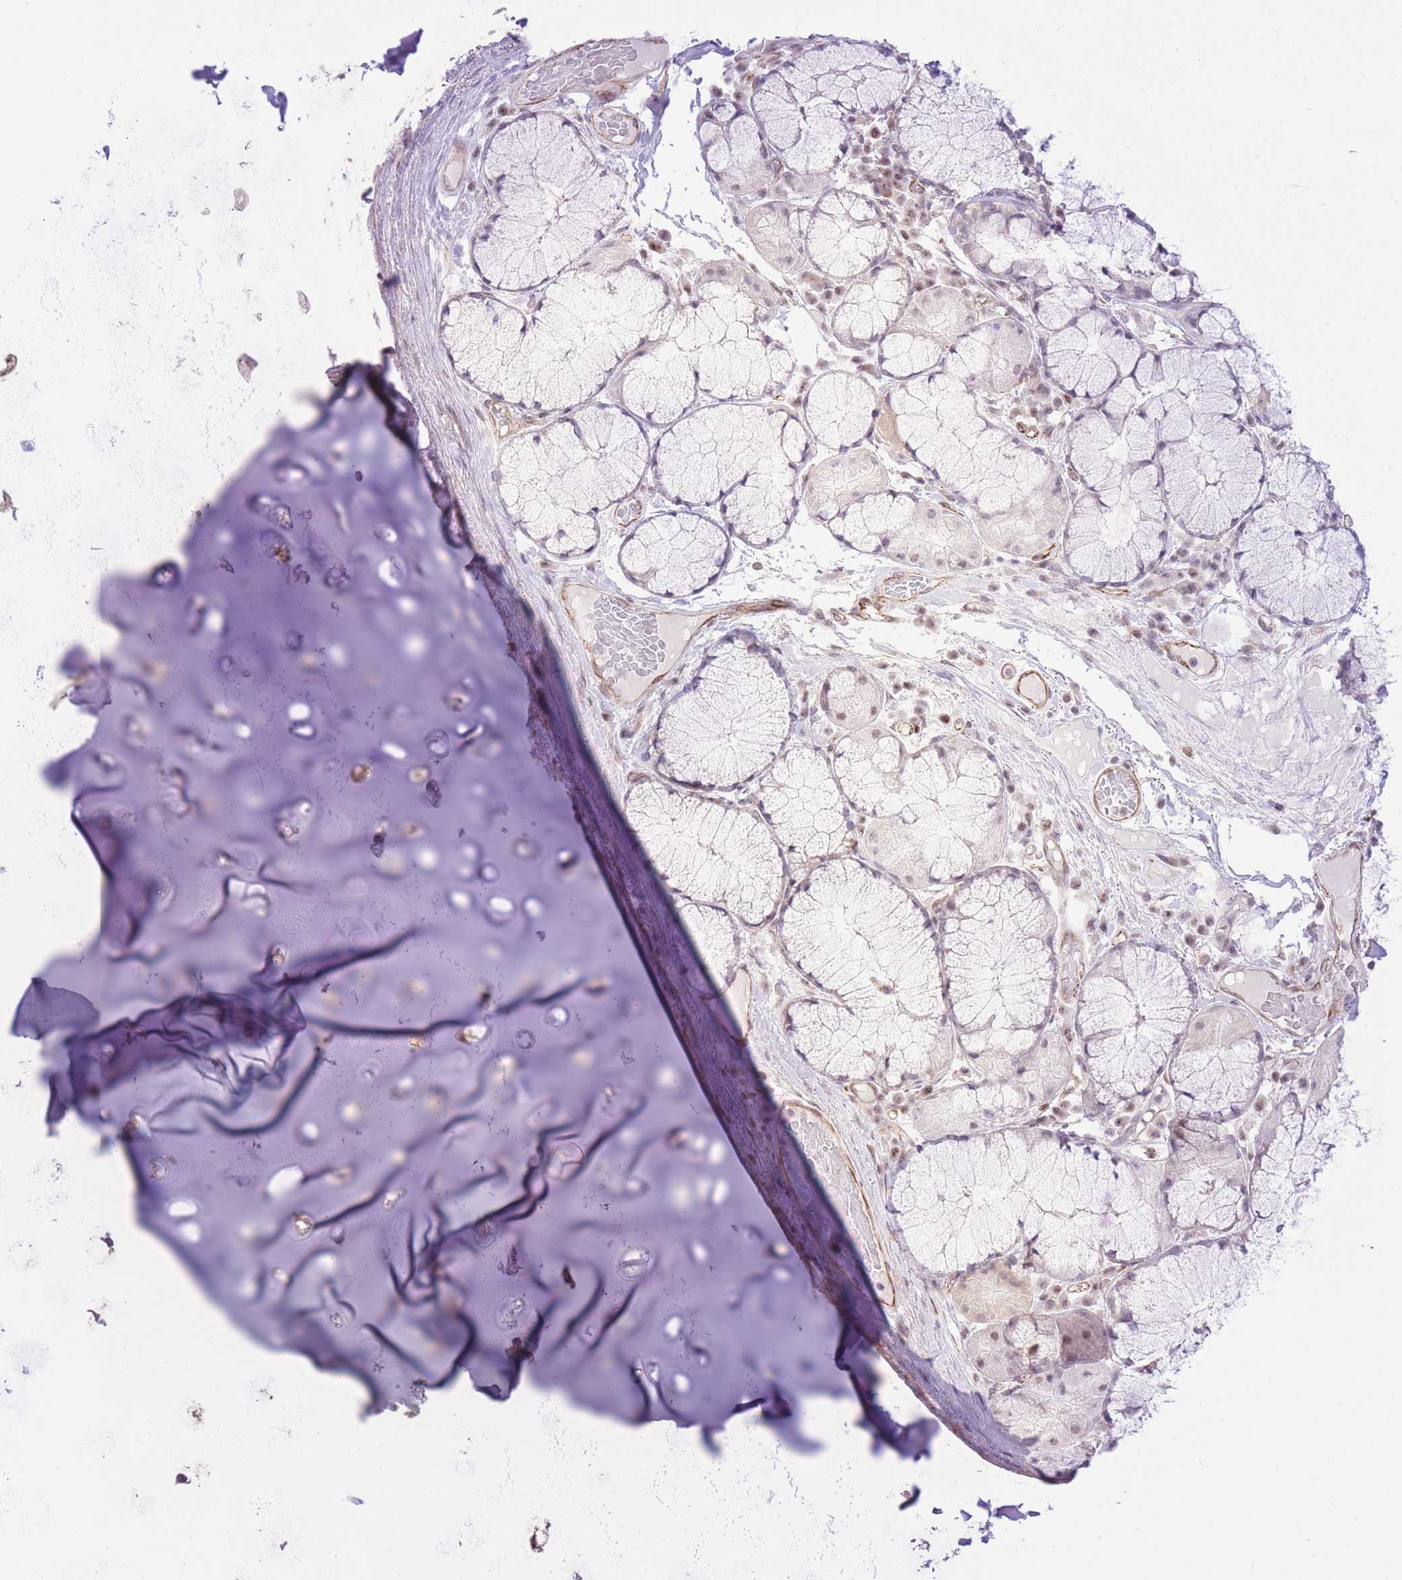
{"staining": {"intensity": "moderate", "quantity": "<25%", "location": "cytoplasmic/membranous"}, "tissue": "soft tissue", "cell_type": "Chondrocytes", "image_type": "normal", "snomed": [{"axis": "morphology", "description": "Normal tissue, NOS"}, {"axis": "topography", "description": "Cartilage tissue"}, {"axis": "topography", "description": "Bronchus"}], "caption": "IHC (DAB) staining of benign human soft tissue displays moderate cytoplasmic/membranous protein positivity in approximately <25% of chondrocytes.", "gene": "ELL", "patient": {"sex": "male", "age": 56}}